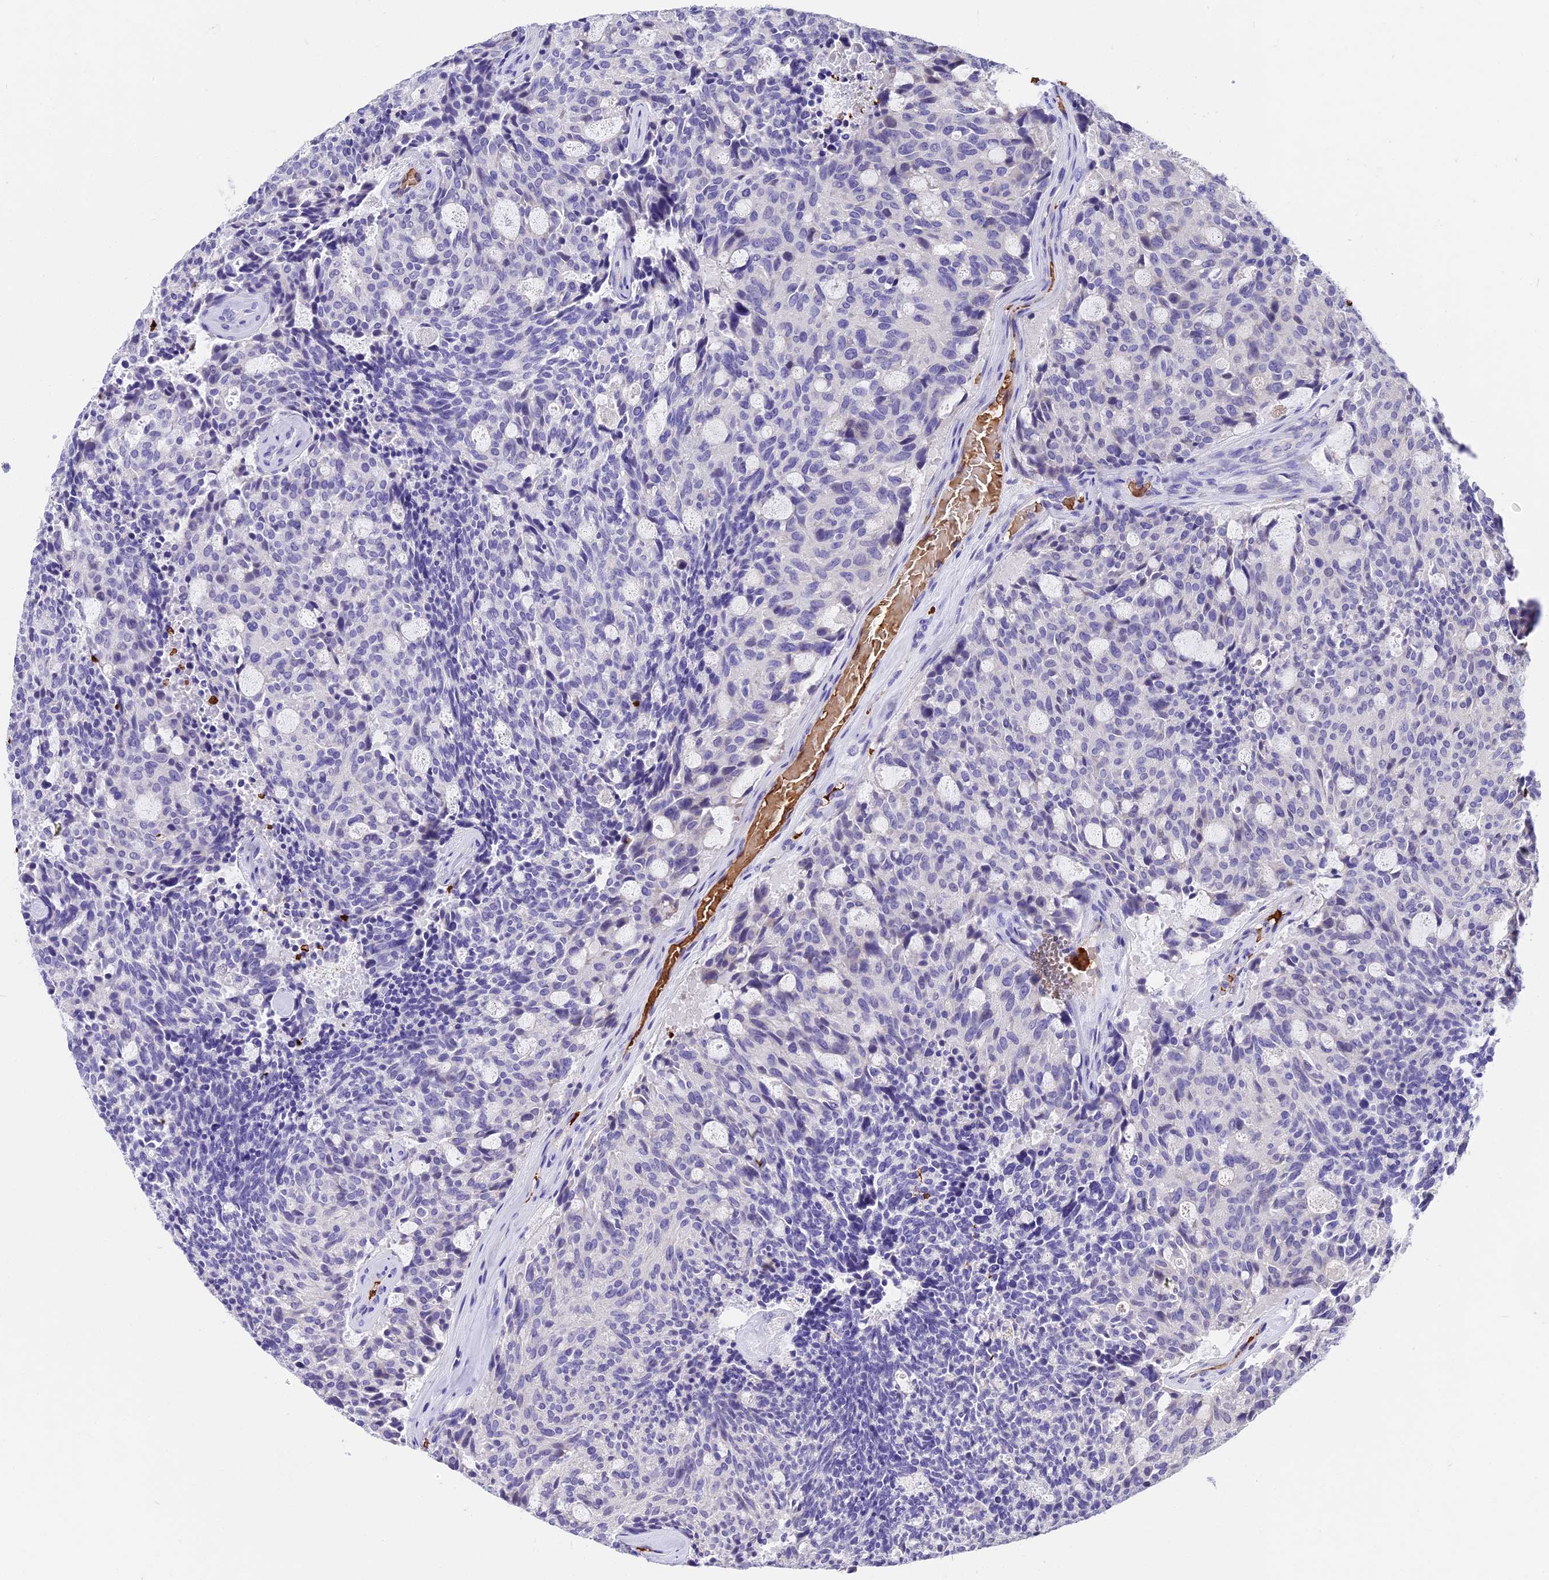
{"staining": {"intensity": "negative", "quantity": "none", "location": "none"}, "tissue": "carcinoid", "cell_type": "Tumor cells", "image_type": "cancer", "snomed": [{"axis": "morphology", "description": "Carcinoid, malignant, NOS"}, {"axis": "topography", "description": "Pancreas"}], "caption": "Protein analysis of carcinoid shows no significant positivity in tumor cells. (DAB (3,3'-diaminobenzidine) immunohistochemistry with hematoxylin counter stain).", "gene": "TNNC2", "patient": {"sex": "female", "age": 54}}